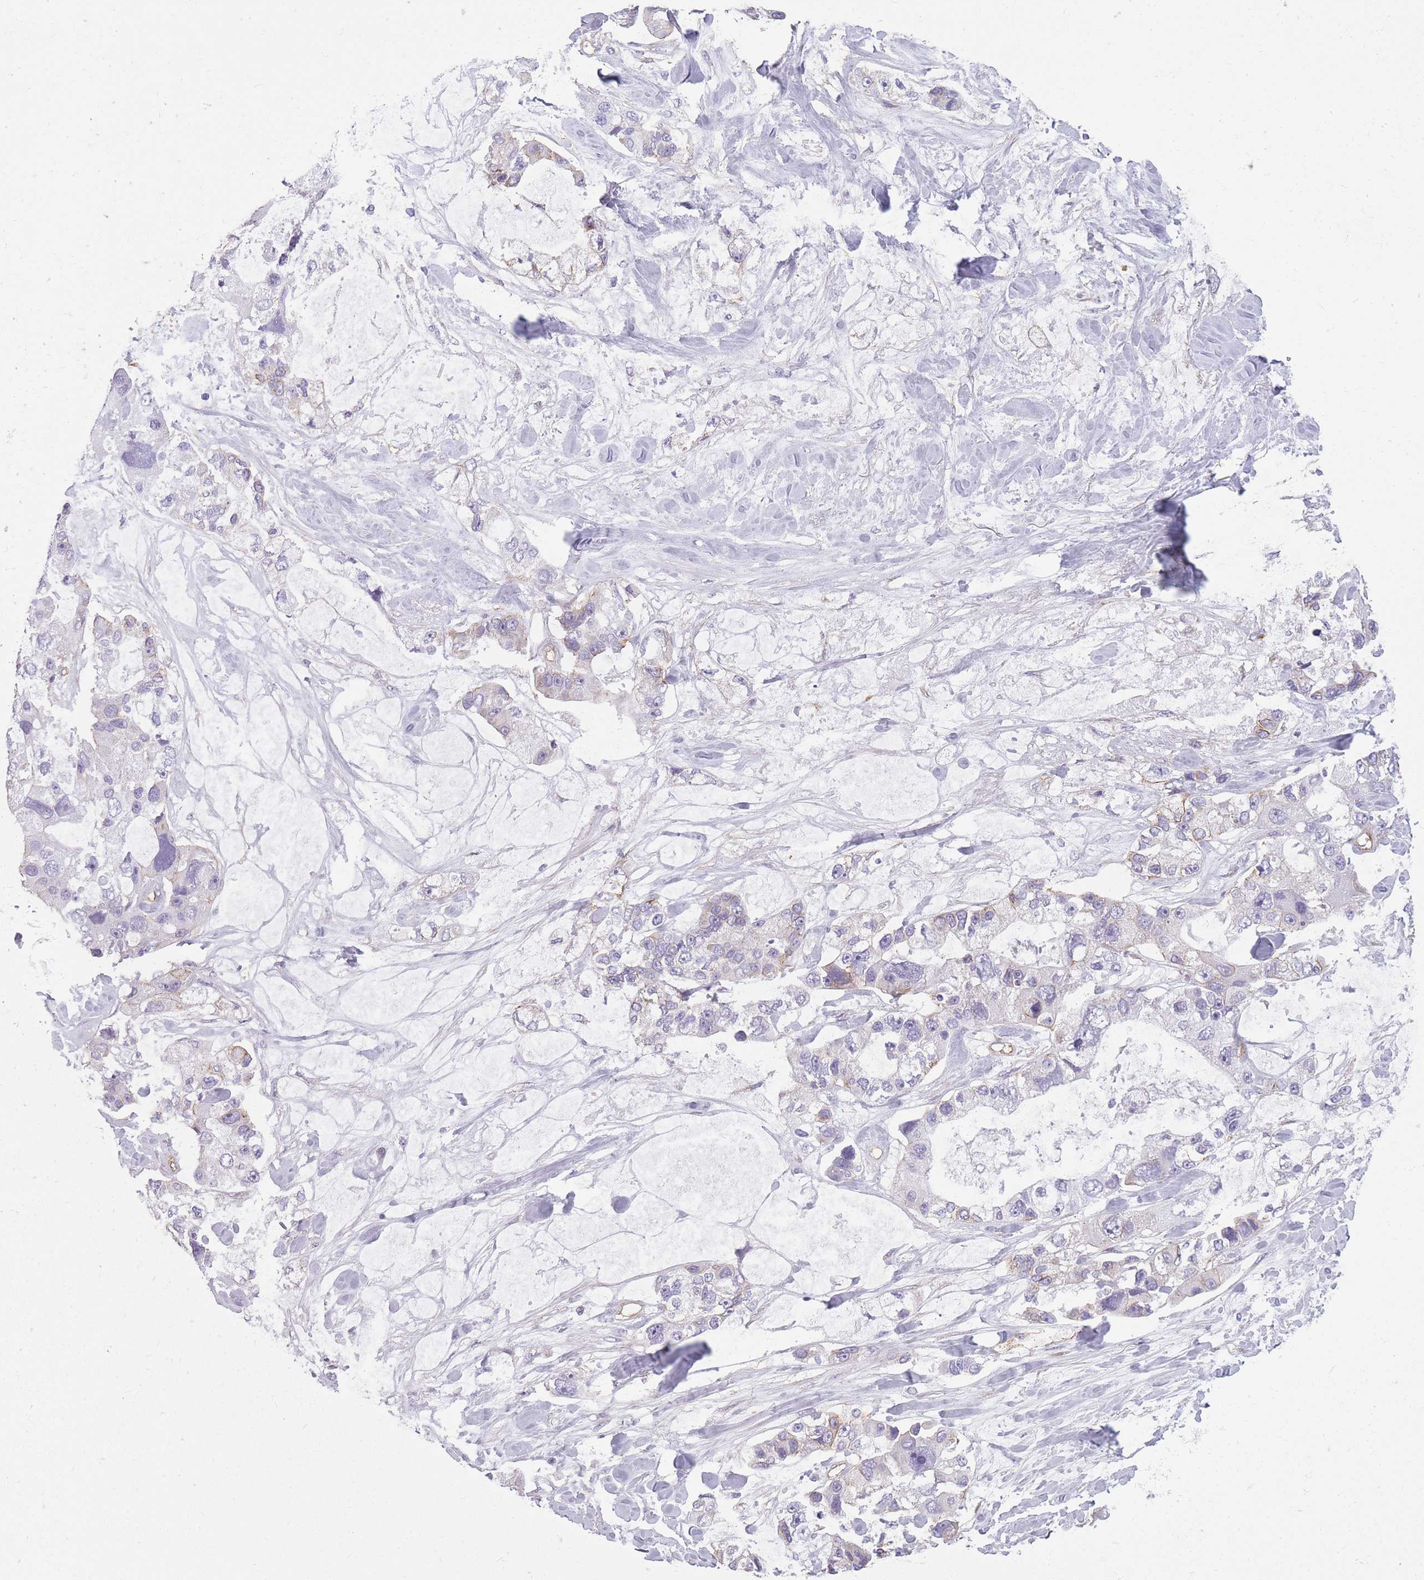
{"staining": {"intensity": "moderate", "quantity": "<25%", "location": "cytoplasmic/membranous"}, "tissue": "lung cancer", "cell_type": "Tumor cells", "image_type": "cancer", "snomed": [{"axis": "morphology", "description": "Adenocarcinoma, NOS"}, {"axis": "topography", "description": "Lung"}], "caption": "DAB (3,3'-diaminobenzidine) immunohistochemical staining of lung adenocarcinoma demonstrates moderate cytoplasmic/membranous protein expression in approximately <25% of tumor cells. (IHC, brightfield microscopy, high magnification).", "gene": "ADD1", "patient": {"sex": "female", "age": 54}}